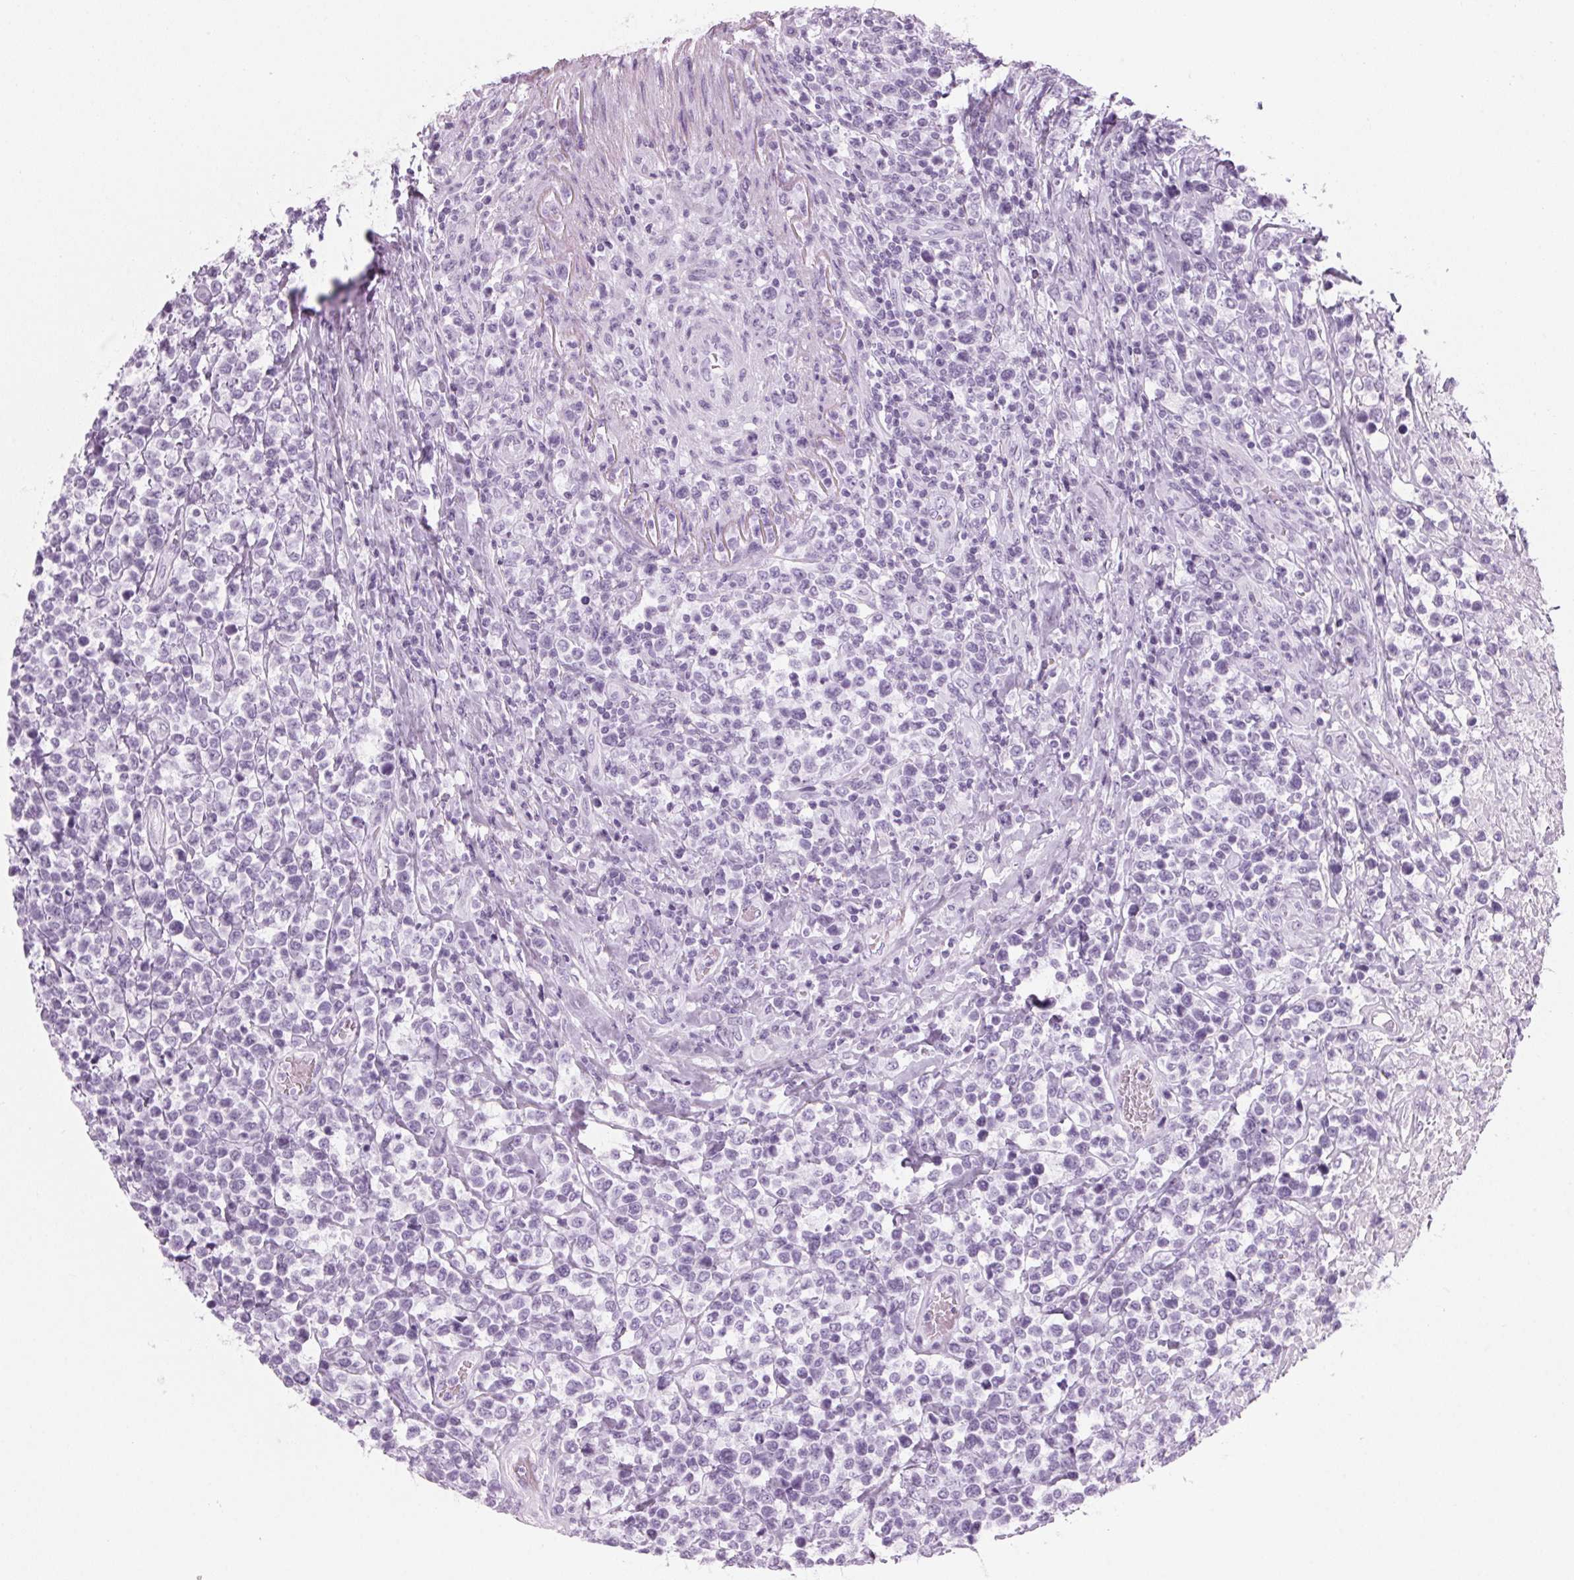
{"staining": {"intensity": "negative", "quantity": "none", "location": "none"}, "tissue": "lymphoma", "cell_type": "Tumor cells", "image_type": "cancer", "snomed": [{"axis": "morphology", "description": "Malignant lymphoma, non-Hodgkin's type, High grade"}, {"axis": "topography", "description": "Soft tissue"}], "caption": "IHC of lymphoma shows no expression in tumor cells.", "gene": "DNTTIP2", "patient": {"sex": "female", "age": 56}}